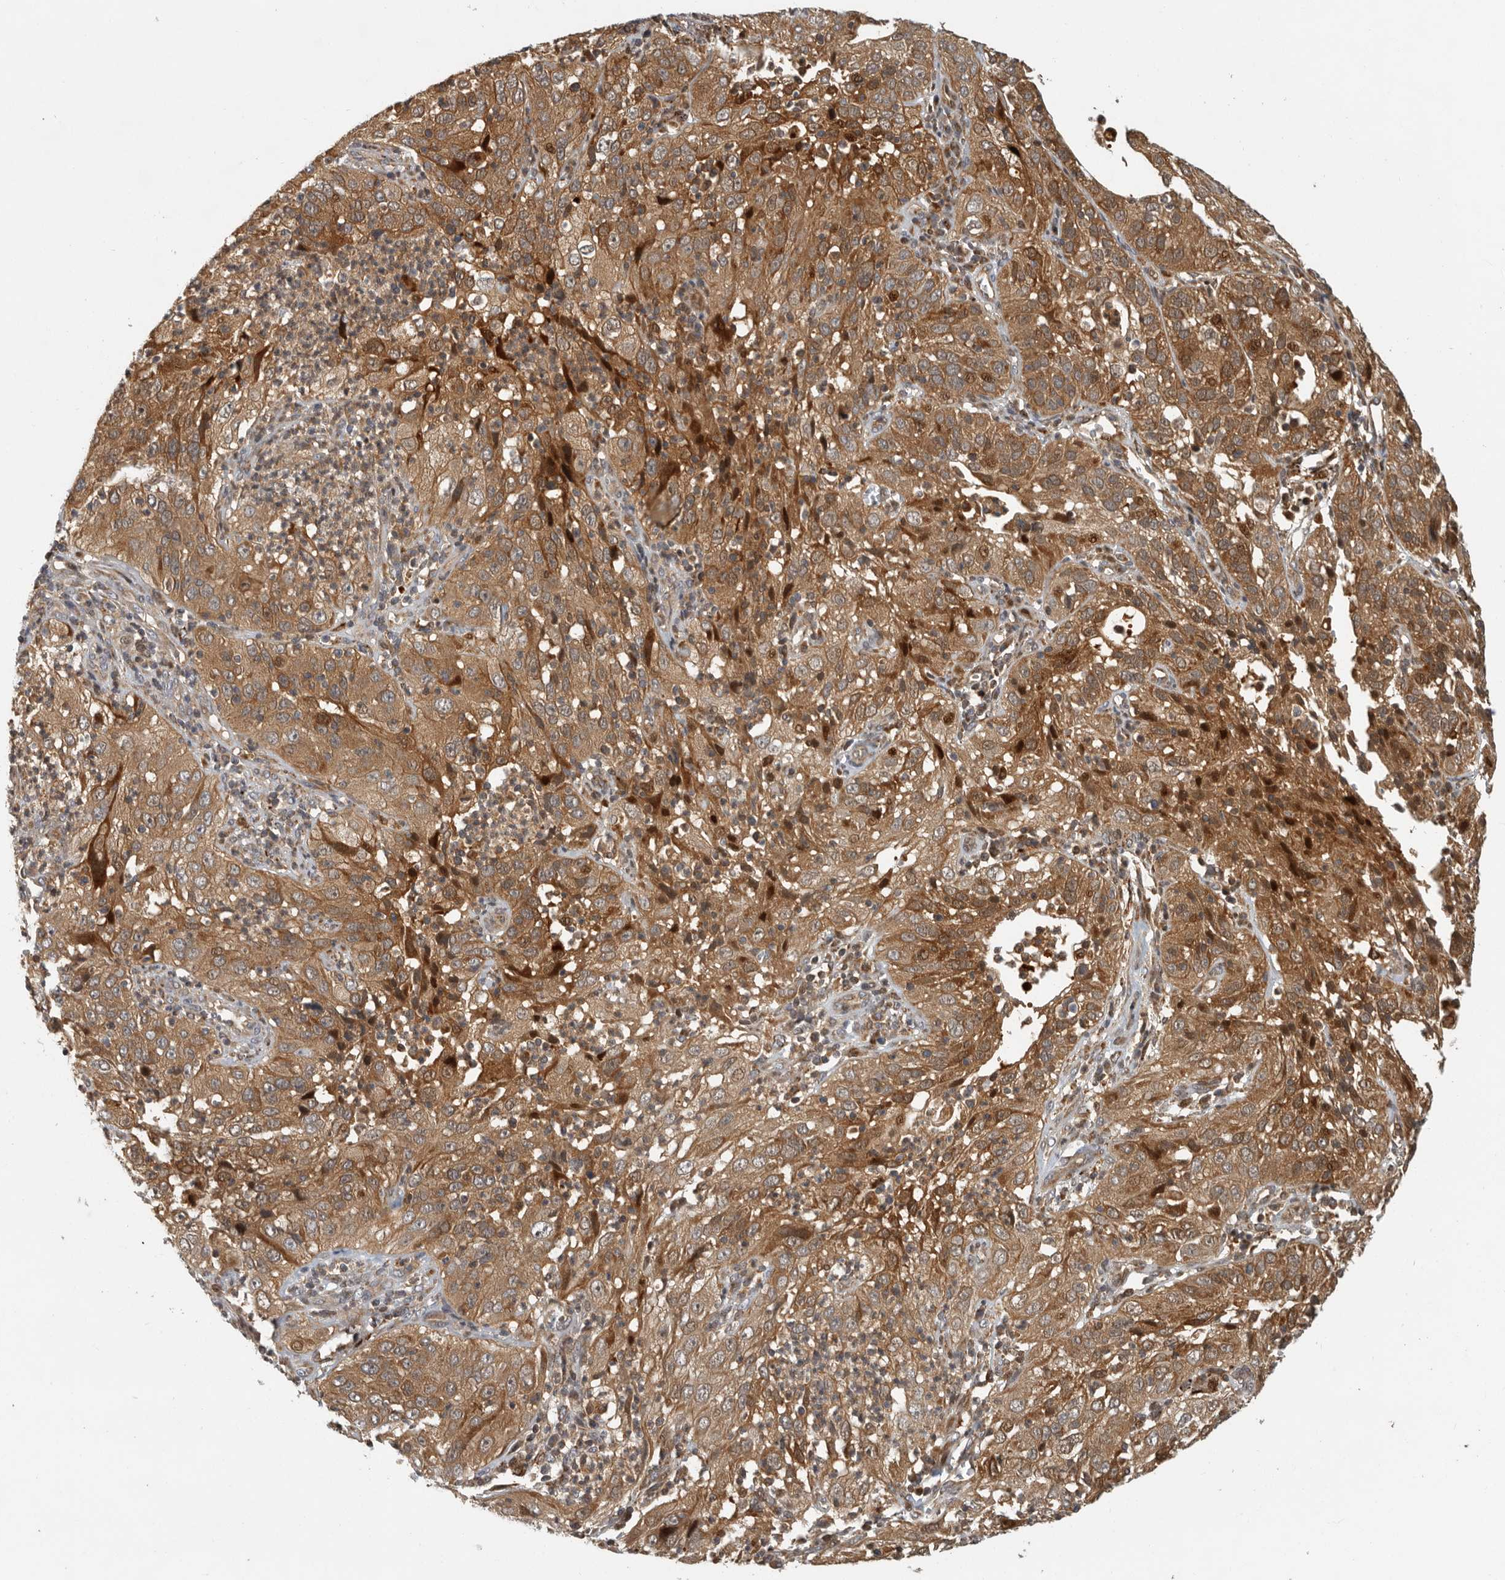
{"staining": {"intensity": "strong", "quantity": ">75%", "location": "cytoplasmic/membranous,nuclear"}, "tissue": "cervical cancer", "cell_type": "Tumor cells", "image_type": "cancer", "snomed": [{"axis": "morphology", "description": "Squamous cell carcinoma, NOS"}, {"axis": "topography", "description": "Cervix"}], "caption": "The immunohistochemical stain highlights strong cytoplasmic/membranous and nuclear positivity in tumor cells of cervical cancer (squamous cell carcinoma) tissue. Using DAB (brown) and hematoxylin (blue) stains, captured at high magnification using brightfield microscopy.", "gene": "SWT1", "patient": {"sex": "female", "age": 32}}